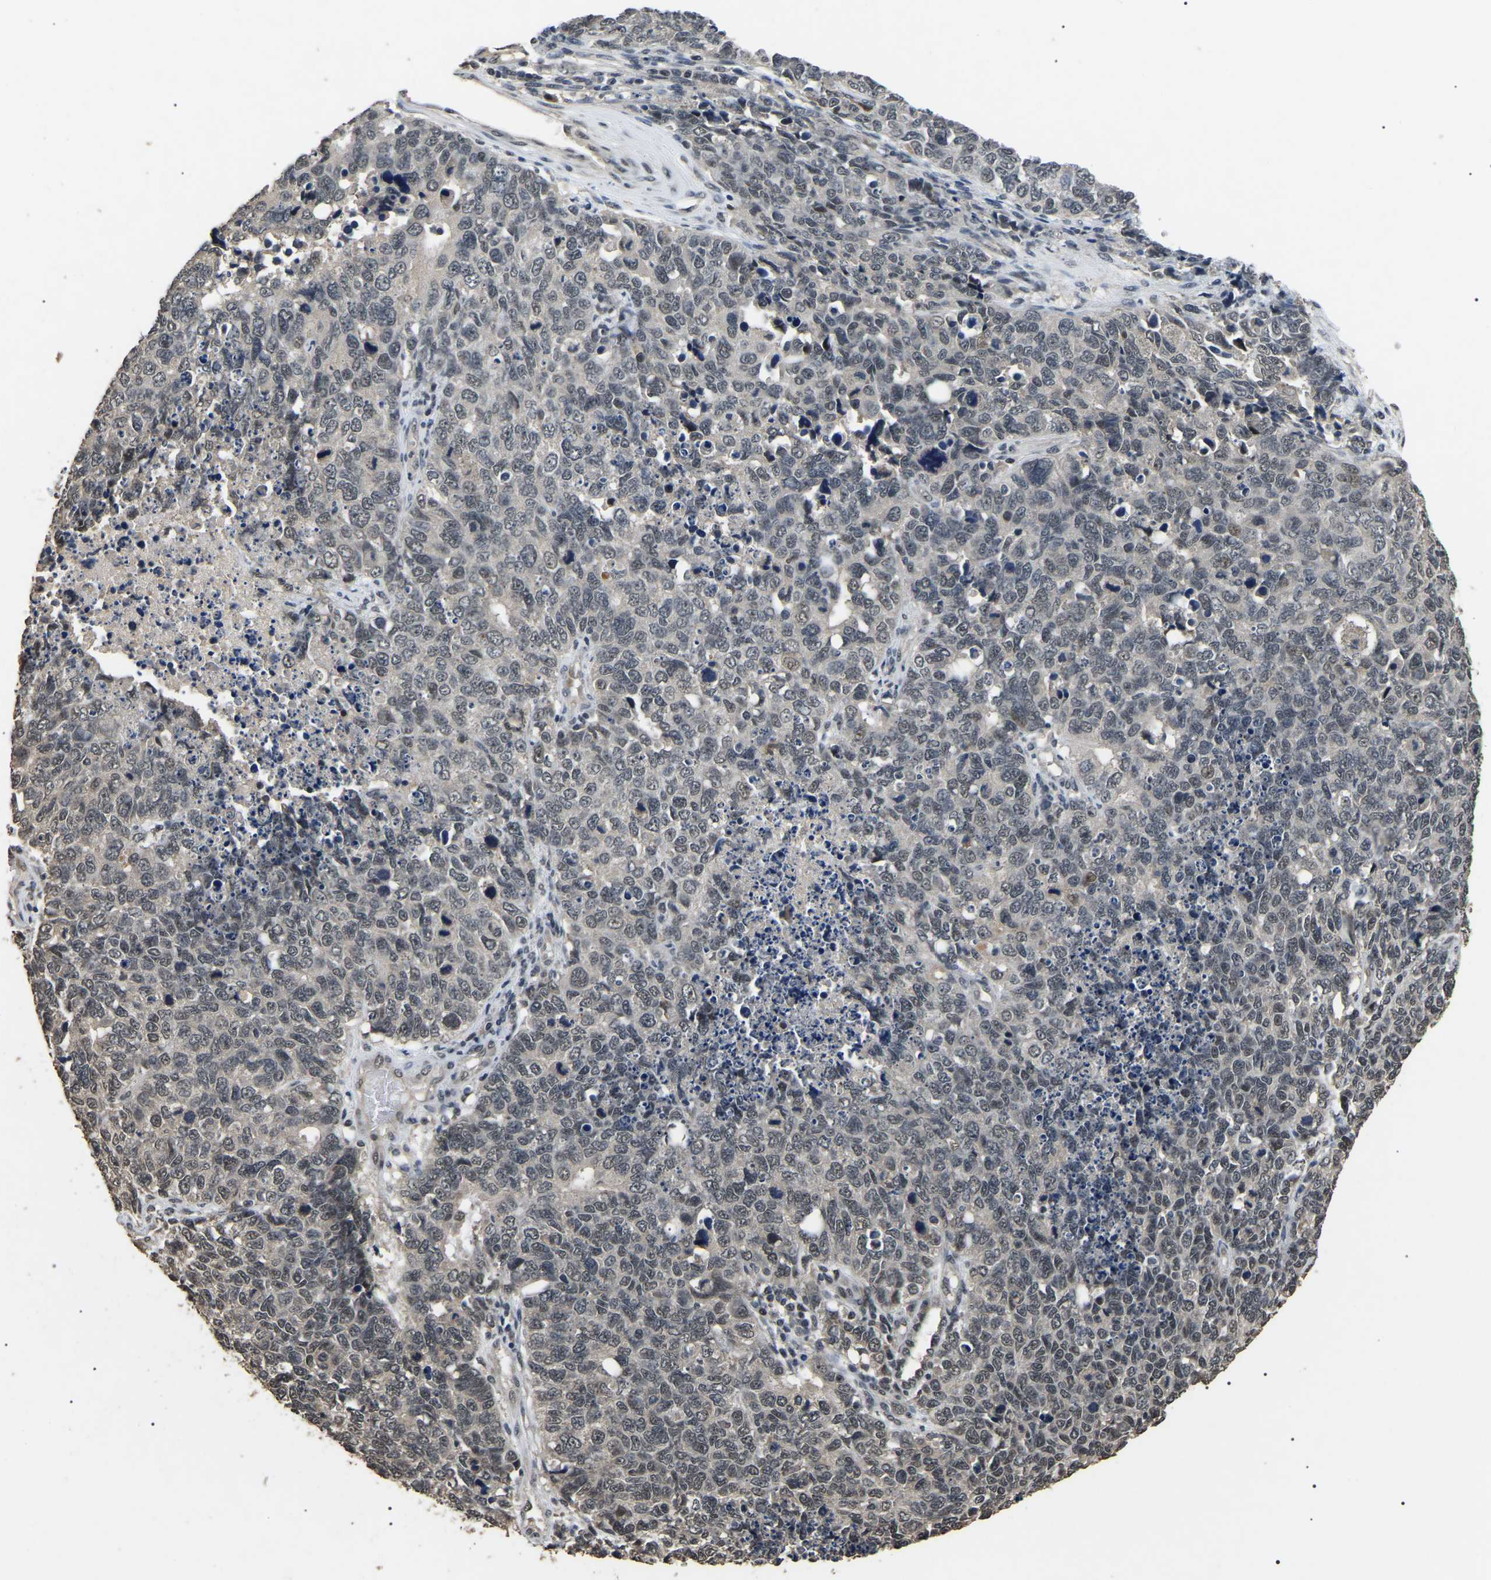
{"staining": {"intensity": "negative", "quantity": "none", "location": "none"}, "tissue": "cervical cancer", "cell_type": "Tumor cells", "image_type": "cancer", "snomed": [{"axis": "morphology", "description": "Squamous cell carcinoma, NOS"}, {"axis": "topography", "description": "Cervix"}], "caption": "A photomicrograph of human cervical cancer (squamous cell carcinoma) is negative for staining in tumor cells. The staining is performed using DAB (3,3'-diaminobenzidine) brown chromogen with nuclei counter-stained in using hematoxylin.", "gene": "PPM1E", "patient": {"sex": "female", "age": 63}}